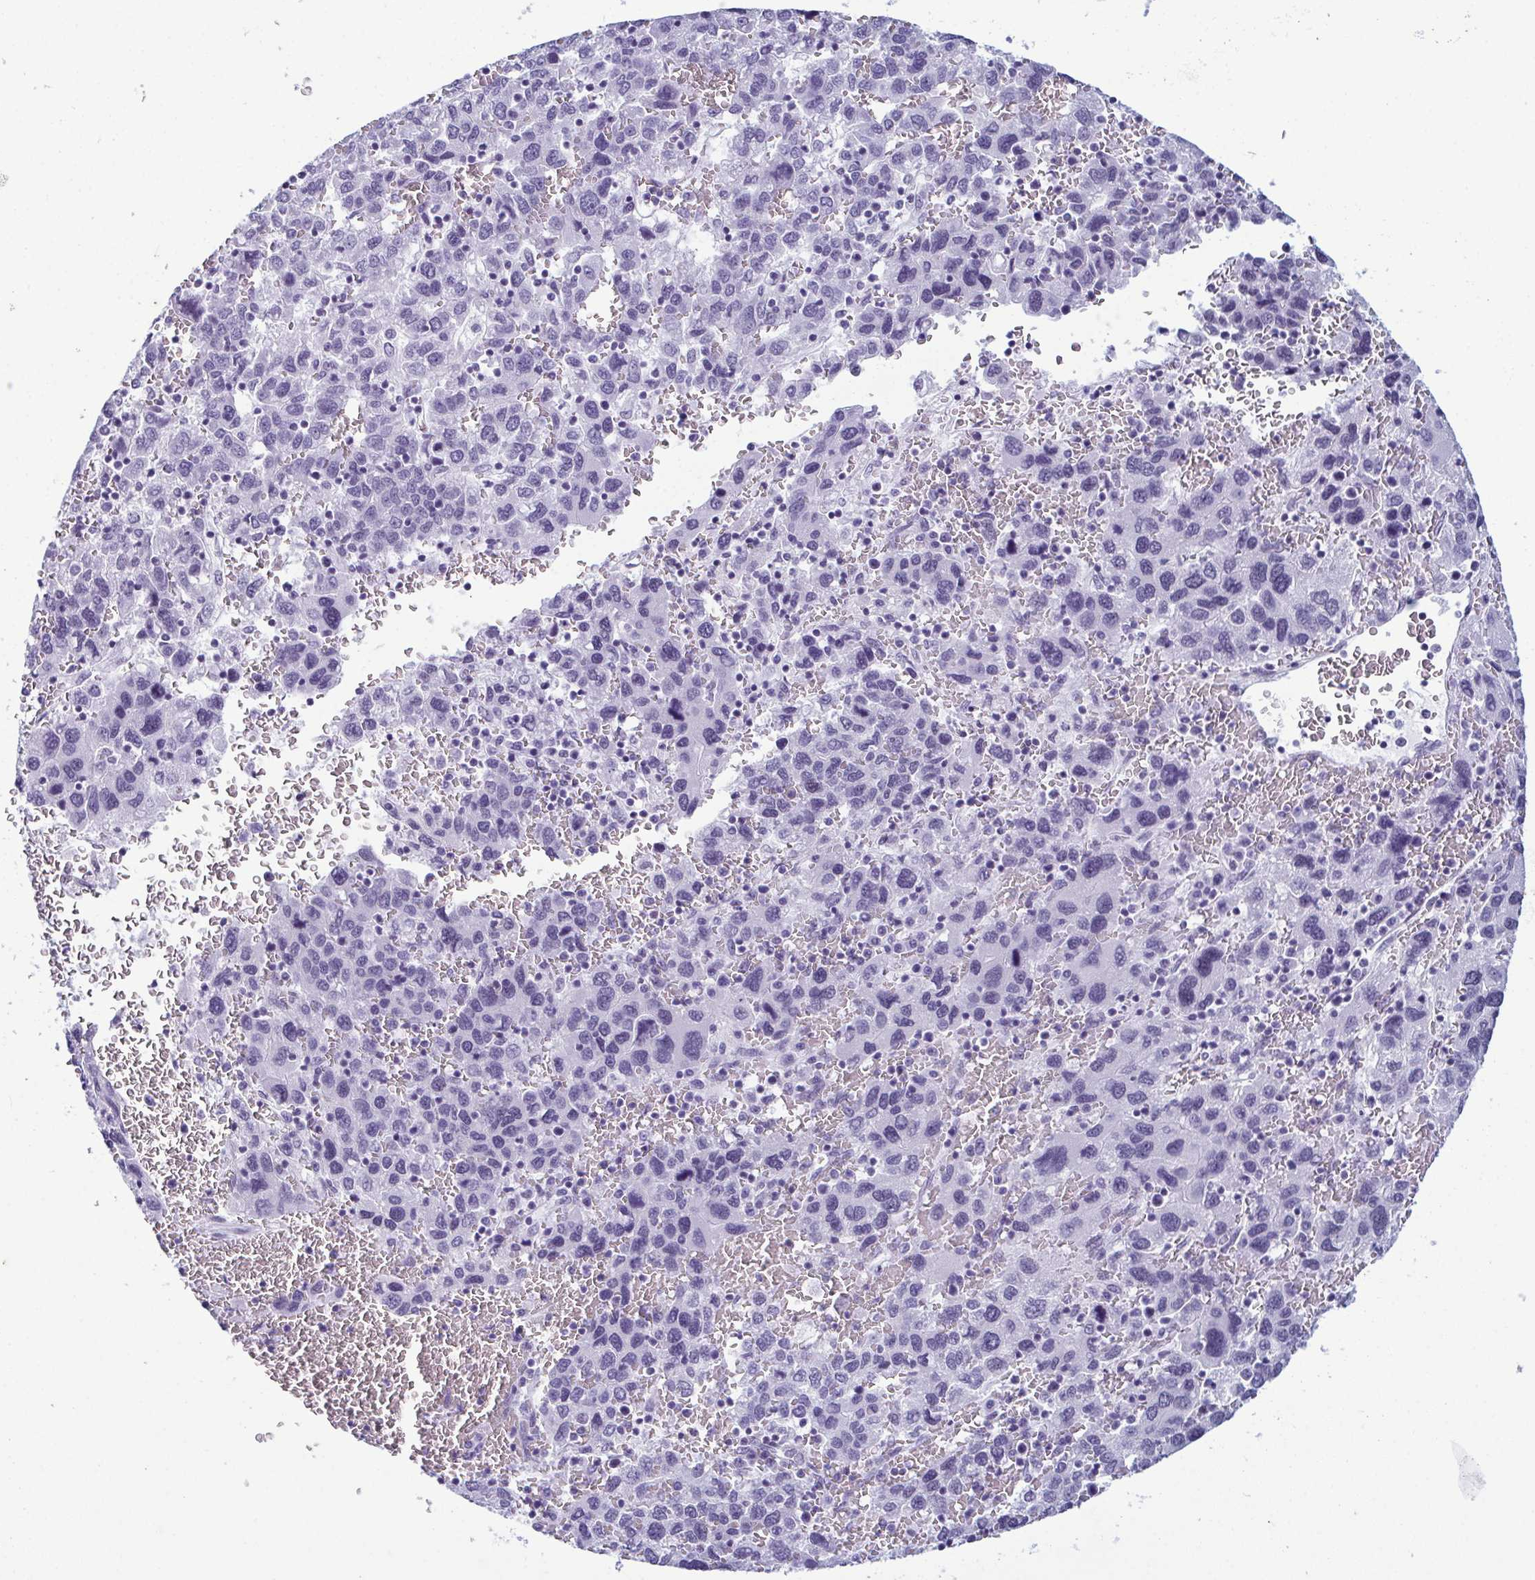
{"staining": {"intensity": "negative", "quantity": "none", "location": "none"}, "tissue": "liver cancer", "cell_type": "Tumor cells", "image_type": "cancer", "snomed": [{"axis": "morphology", "description": "Carcinoma, Hepatocellular, NOS"}, {"axis": "topography", "description": "Liver"}], "caption": "Micrograph shows no protein expression in tumor cells of liver cancer (hepatocellular carcinoma) tissue.", "gene": "RBM7", "patient": {"sex": "male", "age": 69}}